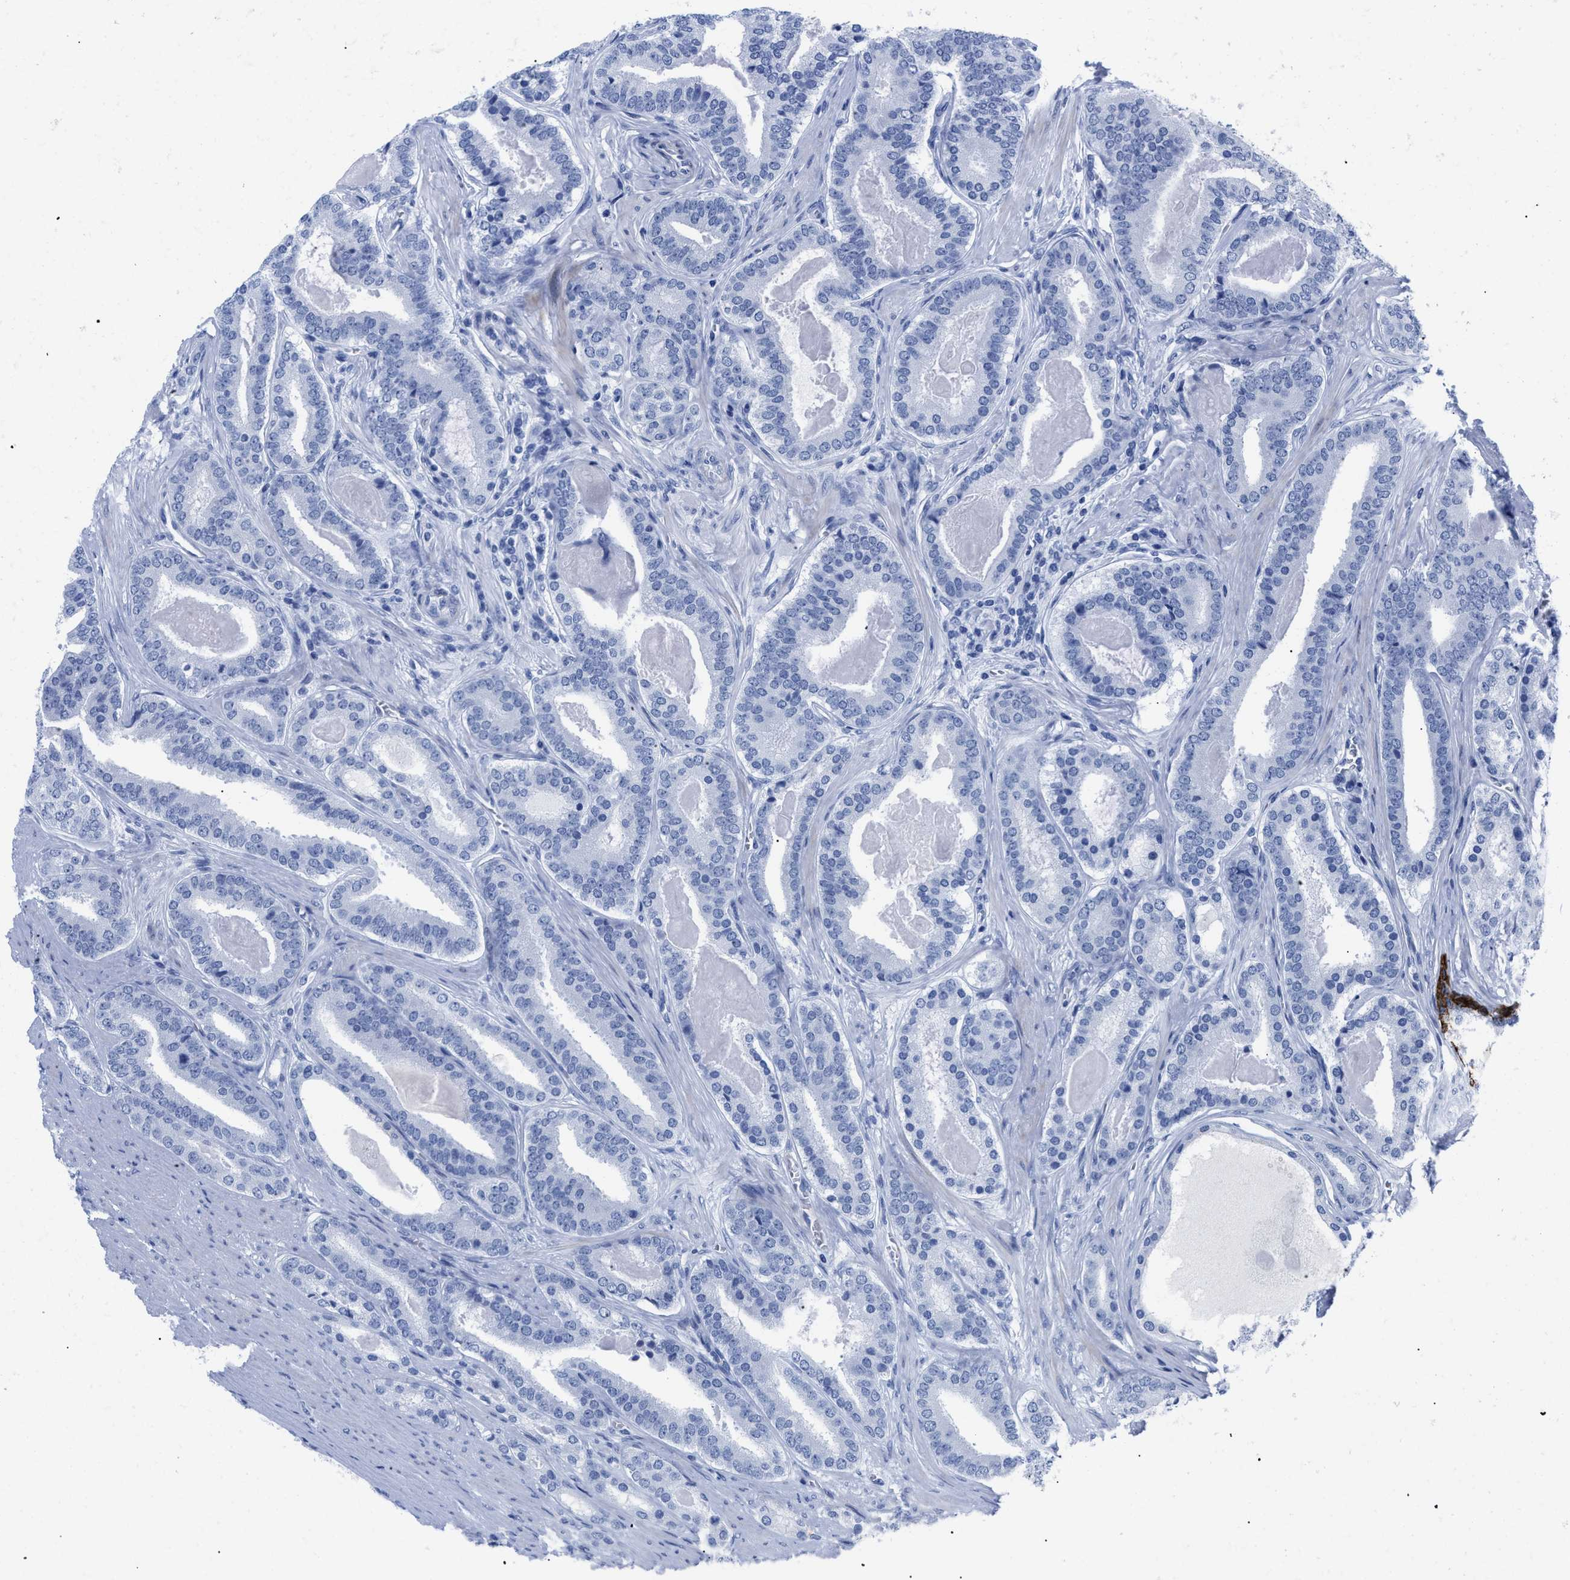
{"staining": {"intensity": "negative", "quantity": "none", "location": "none"}, "tissue": "prostate cancer", "cell_type": "Tumor cells", "image_type": "cancer", "snomed": [{"axis": "morphology", "description": "Adenocarcinoma, High grade"}, {"axis": "topography", "description": "Prostate"}], "caption": "Immunohistochemical staining of adenocarcinoma (high-grade) (prostate) shows no significant expression in tumor cells.", "gene": "DUSP26", "patient": {"sex": "male", "age": 60}}